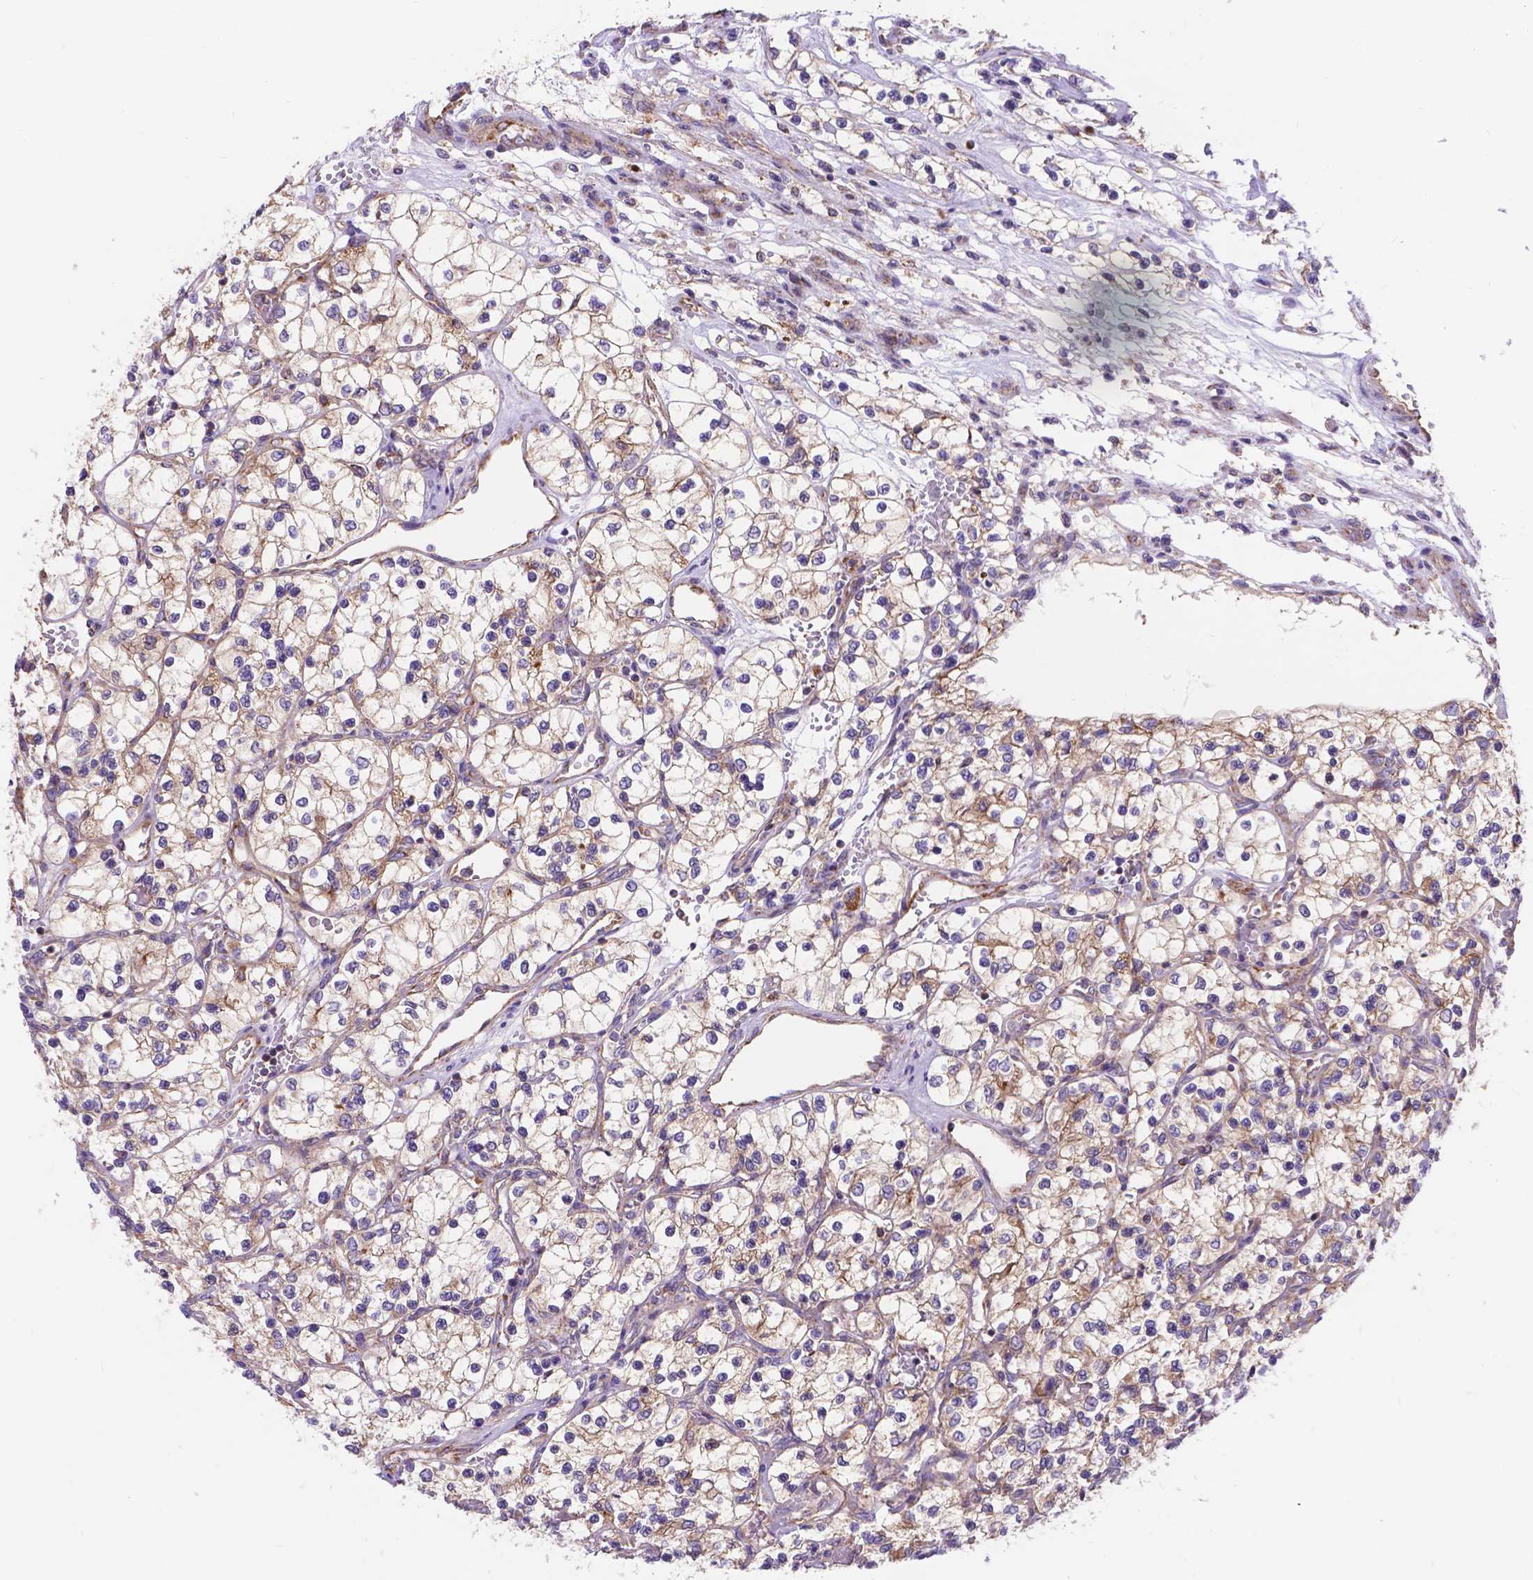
{"staining": {"intensity": "weak", "quantity": "<25%", "location": "cytoplasmic/membranous"}, "tissue": "renal cancer", "cell_type": "Tumor cells", "image_type": "cancer", "snomed": [{"axis": "morphology", "description": "Adenocarcinoma, NOS"}, {"axis": "topography", "description": "Kidney"}], "caption": "Tumor cells are negative for brown protein staining in renal cancer.", "gene": "AK3", "patient": {"sex": "female", "age": 69}}